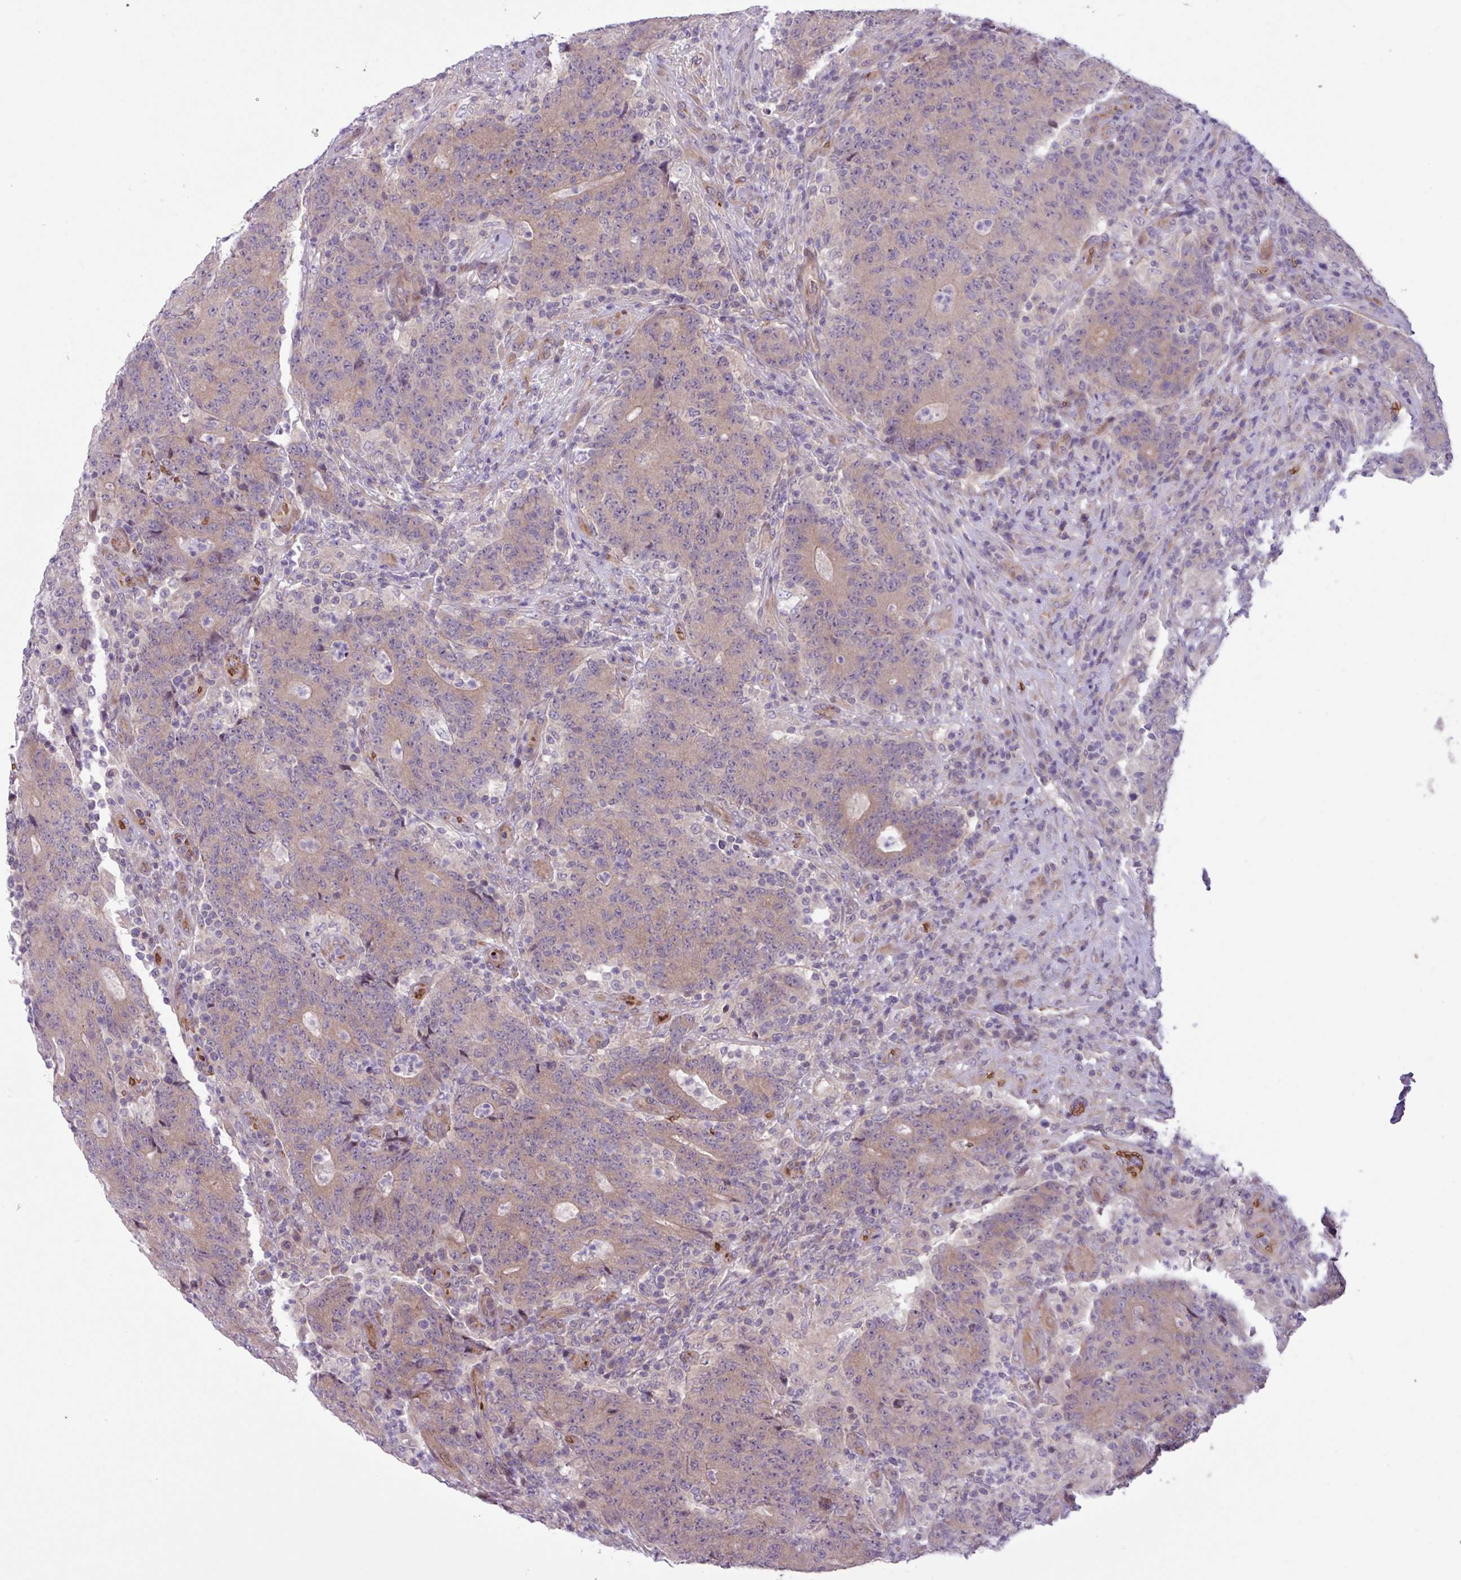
{"staining": {"intensity": "moderate", "quantity": "25%-75%", "location": "cytoplasmic/membranous"}, "tissue": "colorectal cancer", "cell_type": "Tumor cells", "image_type": "cancer", "snomed": [{"axis": "morphology", "description": "Adenocarcinoma, NOS"}, {"axis": "topography", "description": "Colon"}], "caption": "IHC of colorectal adenocarcinoma displays medium levels of moderate cytoplasmic/membranous staining in approximately 25%-75% of tumor cells.", "gene": "RAD21L1", "patient": {"sex": "female", "age": 75}}